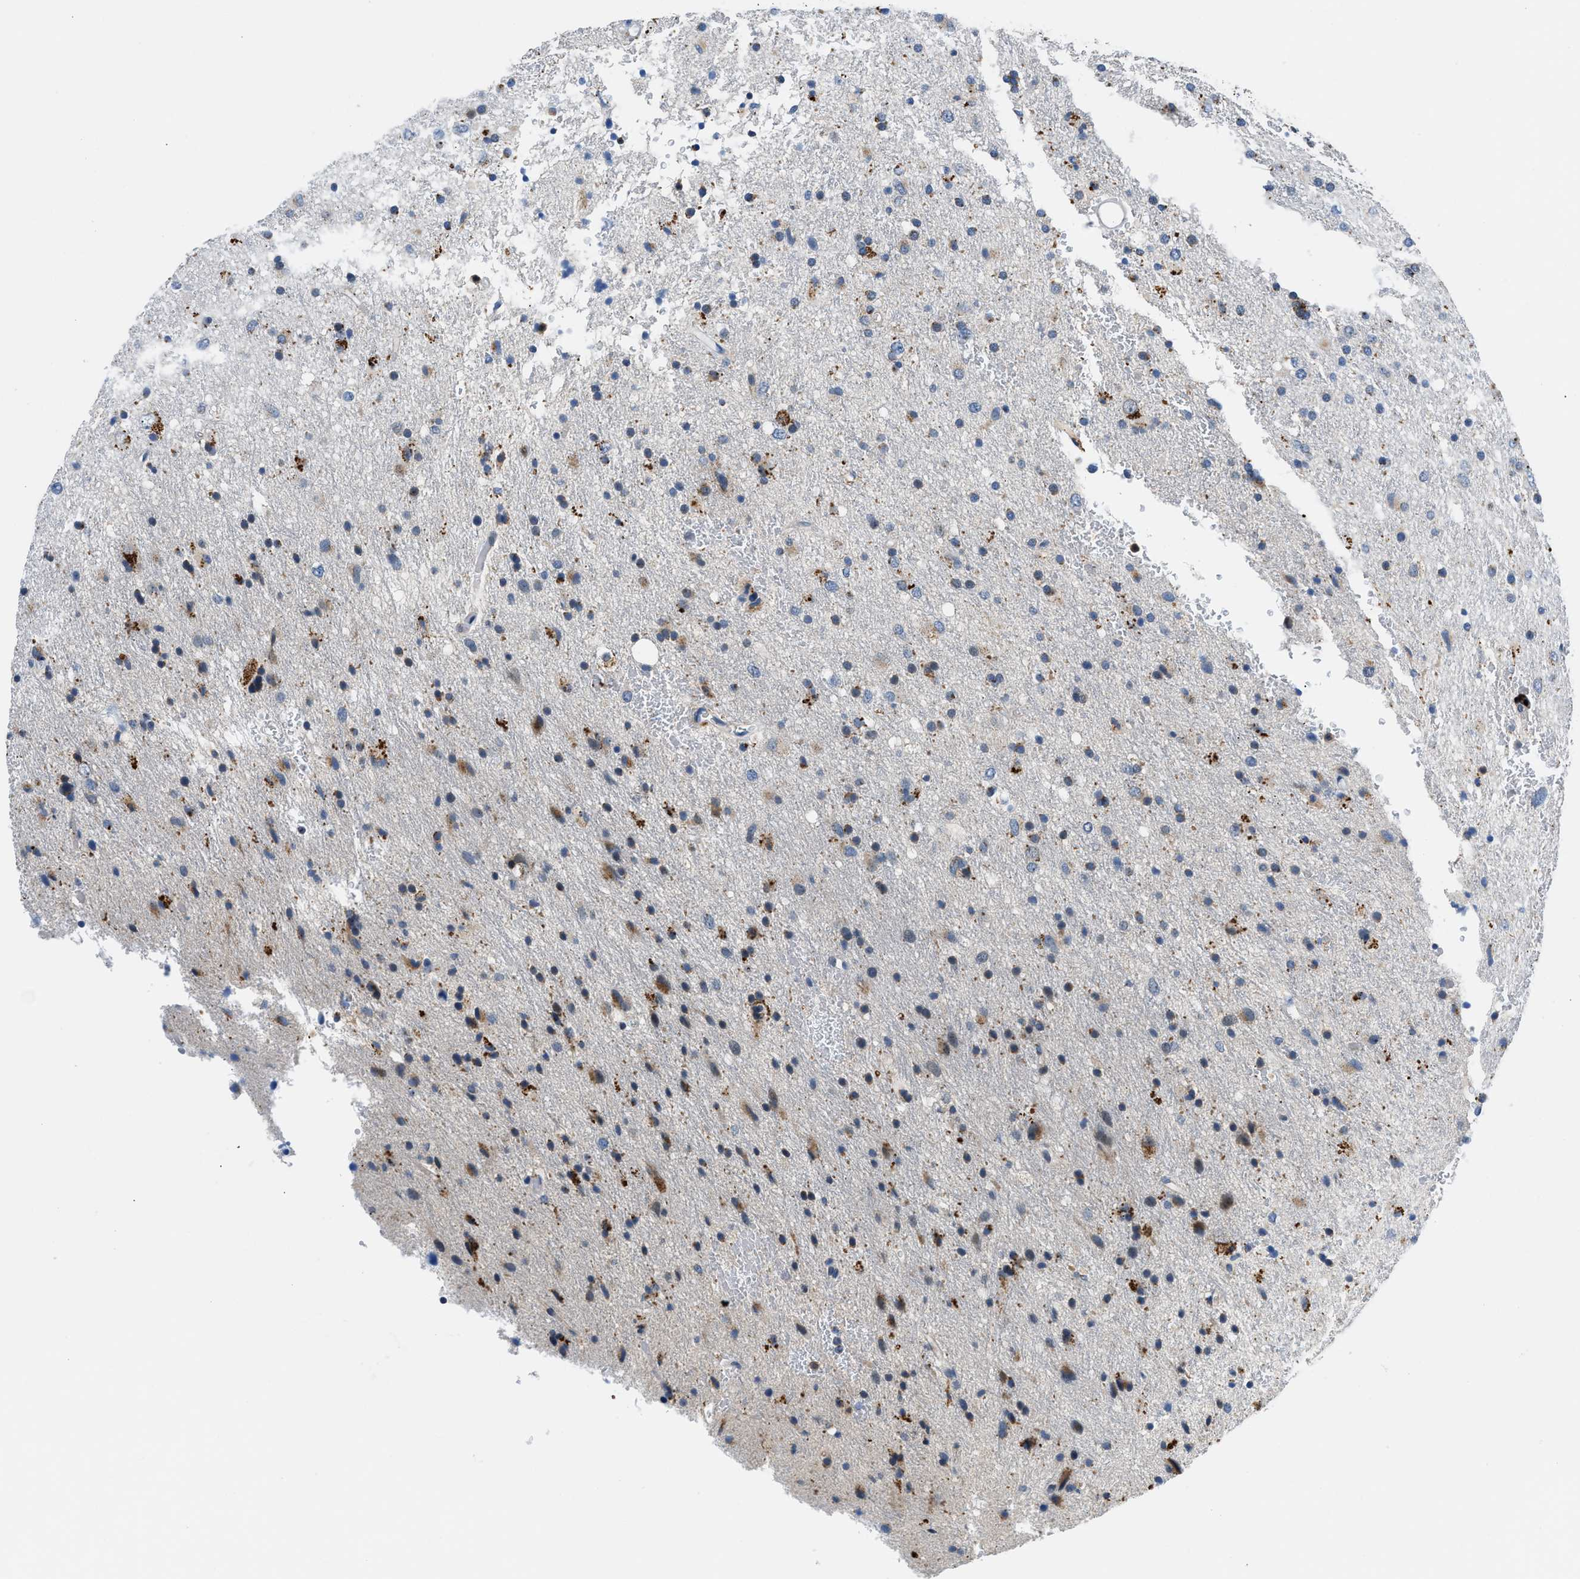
{"staining": {"intensity": "moderate", "quantity": "<25%", "location": "cytoplasmic/membranous"}, "tissue": "glioma", "cell_type": "Tumor cells", "image_type": "cancer", "snomed": [{"axis": "morphology", "description": "Glioma, malignant, Low grade"}, {"axis": "topography", "description": "Brain"}], "caption": "A brown stain shows moderate cytoplasmic/membranous positivity of a protein in human malignant glioma (low-grade) tumor cells.", "gene": "ADGRE3", "patient": {"sex": "male", "age": 77}}